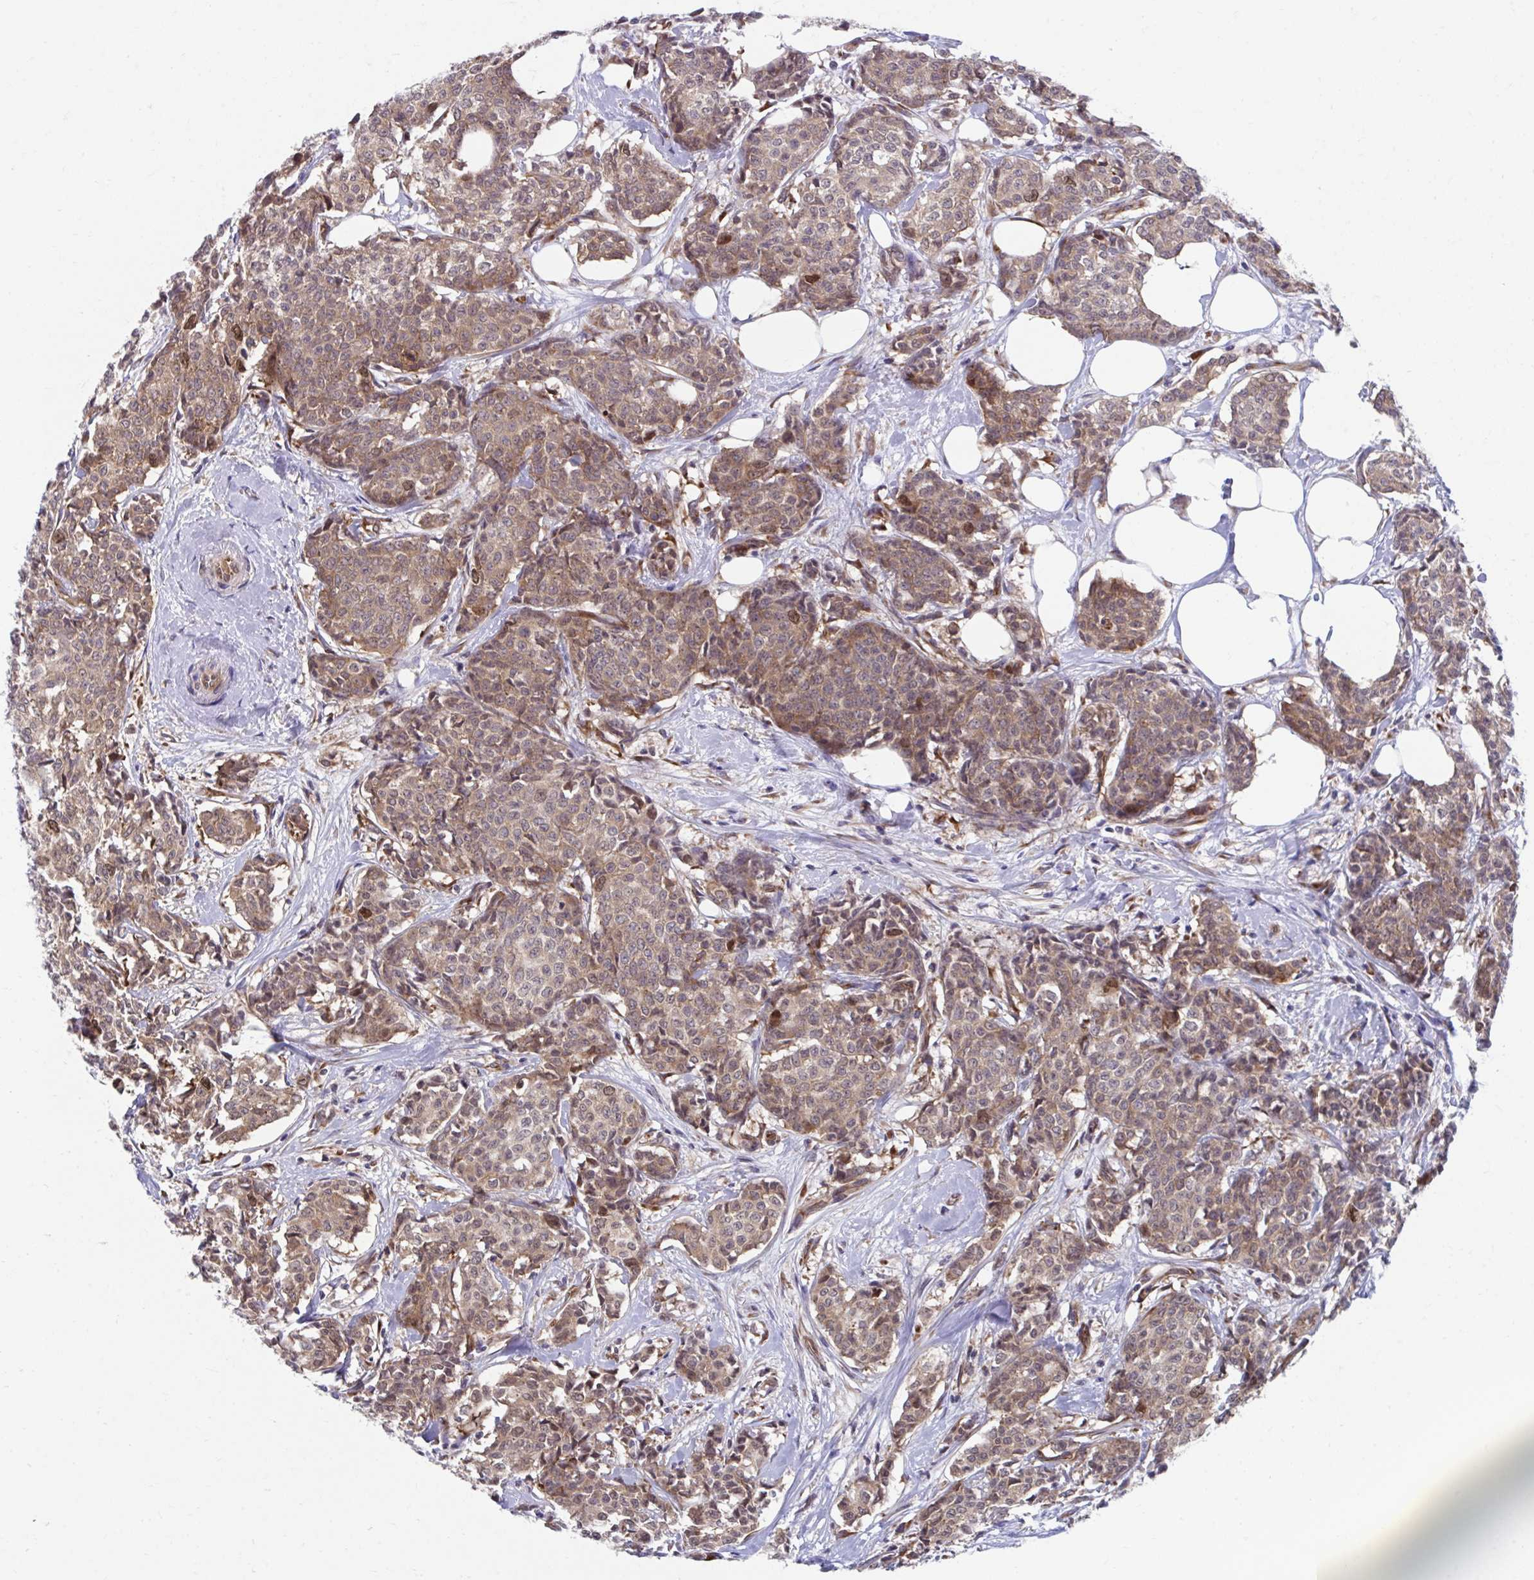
{"staining": {"intensity": "moderate", "quantity": ">75%", "location": "cytoplasmic/membranous"}, "tissue": "breast cancer", "cell_type": "Tumor cells", "image_type": "cancer", "snomed": [{"axis": "morphology", "description": "Duct carcinoma"}, {"axis": "topography", "description": "Breast"}], "caption": "Protein staining of breast cancer (infiltrating ductal carcinoma) tissue reveals moderate cytoplasmic/membranous expression in about >75% of tumor cells.", "gene": "SELENON", "patient": {"sex": "female", "age": 91}}